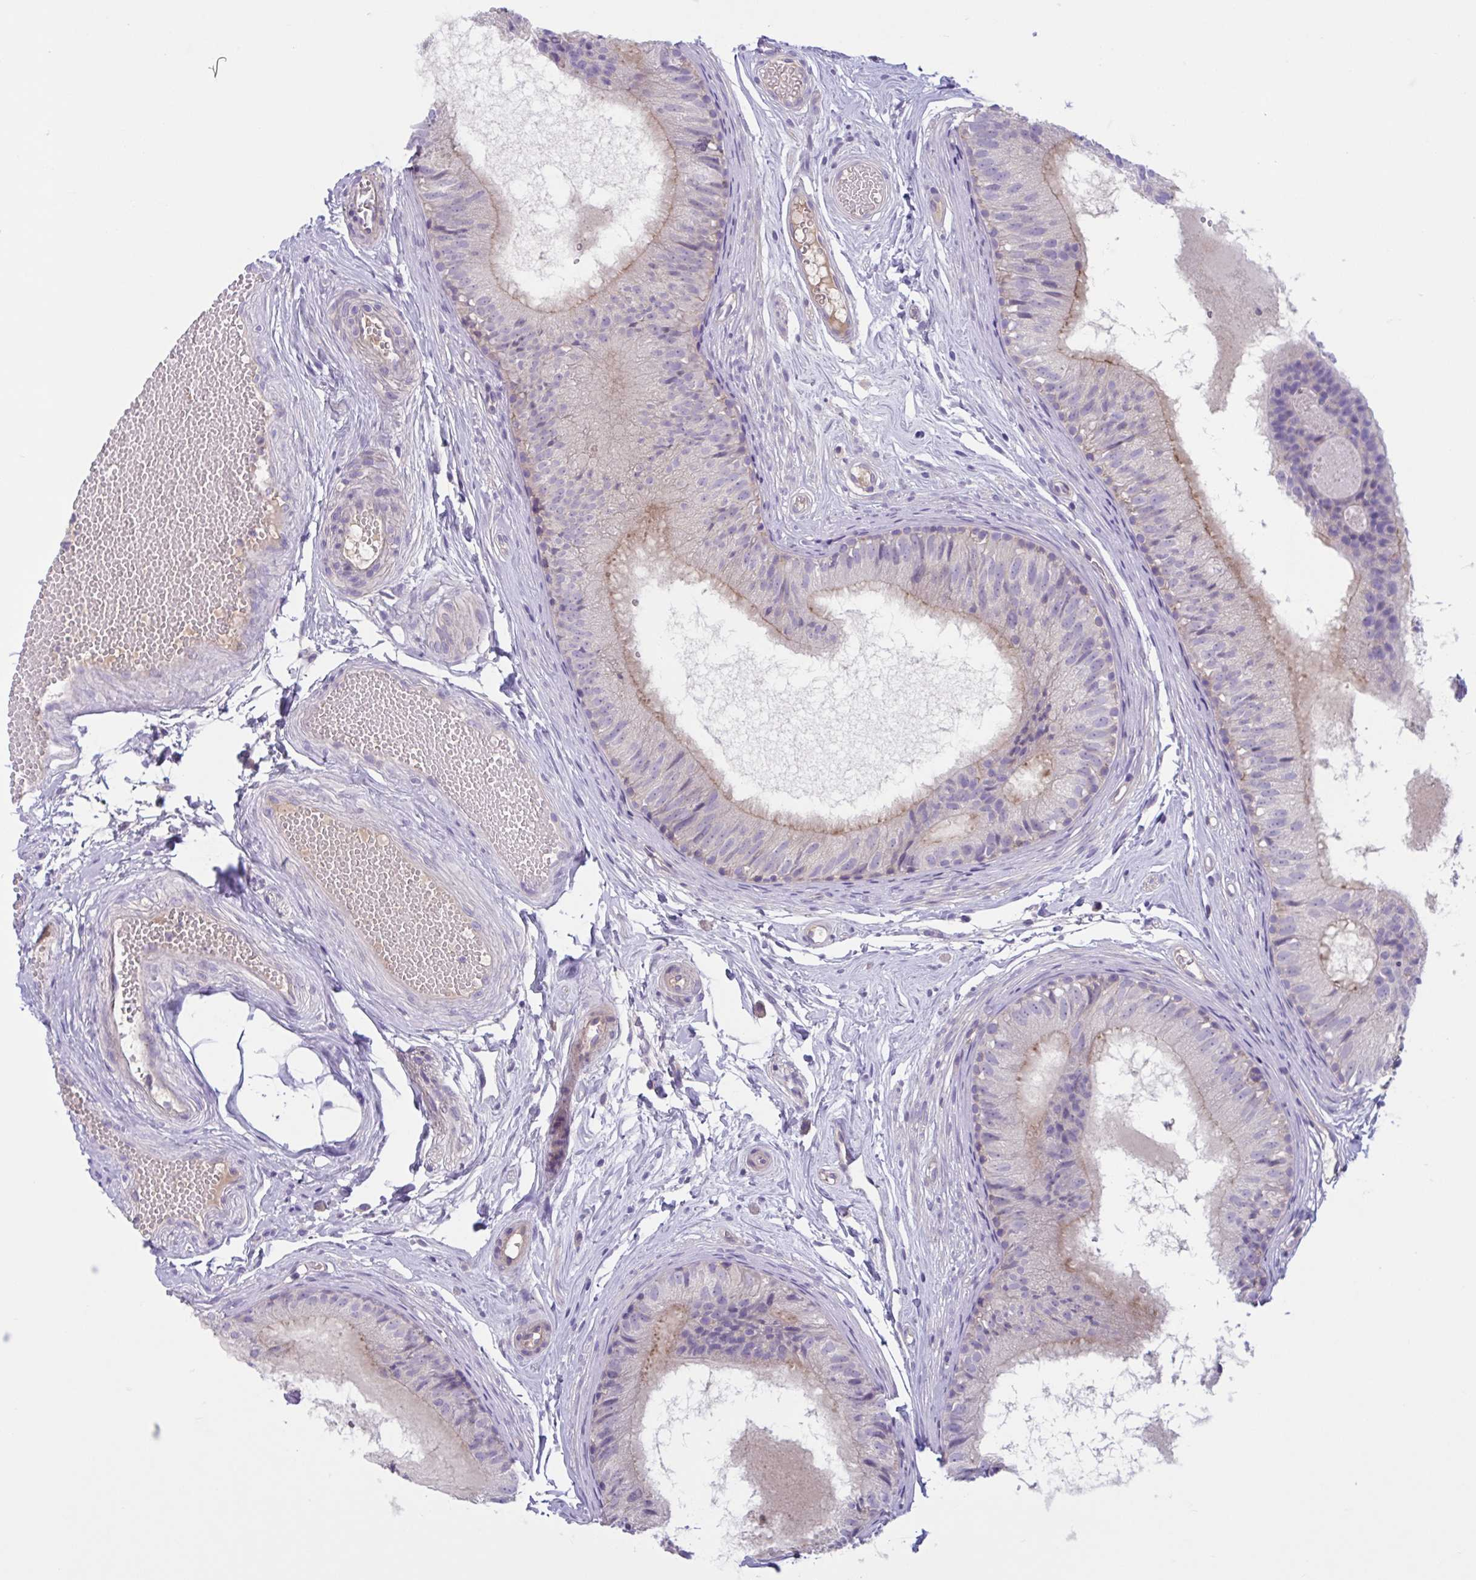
{"staining": {"intensity": "weak", "quantity": "25%-75%", "location": "cytoplasmic/membranous"}, "tissue": "epididymis", "cell_type": "Glandular cells", "image_type": "normal", "snomed": [{"axis": "morphology", "description": "Normal tissue, NOS"}, {"axis": "morphology", "description": "Seminoma, NOS"}, {"axis": "topography", "description": "Testis"}, {"axis": "topography", "description": "Epididymis"}], "caption": "This is a histology image of immunohistochemistry staining of normal epididymis, which shows weak positivity in the cytoplasmic/membranous of glandular cells.", "gene": "TTC7B", "patient": {"sex": "male", "age": 34}}